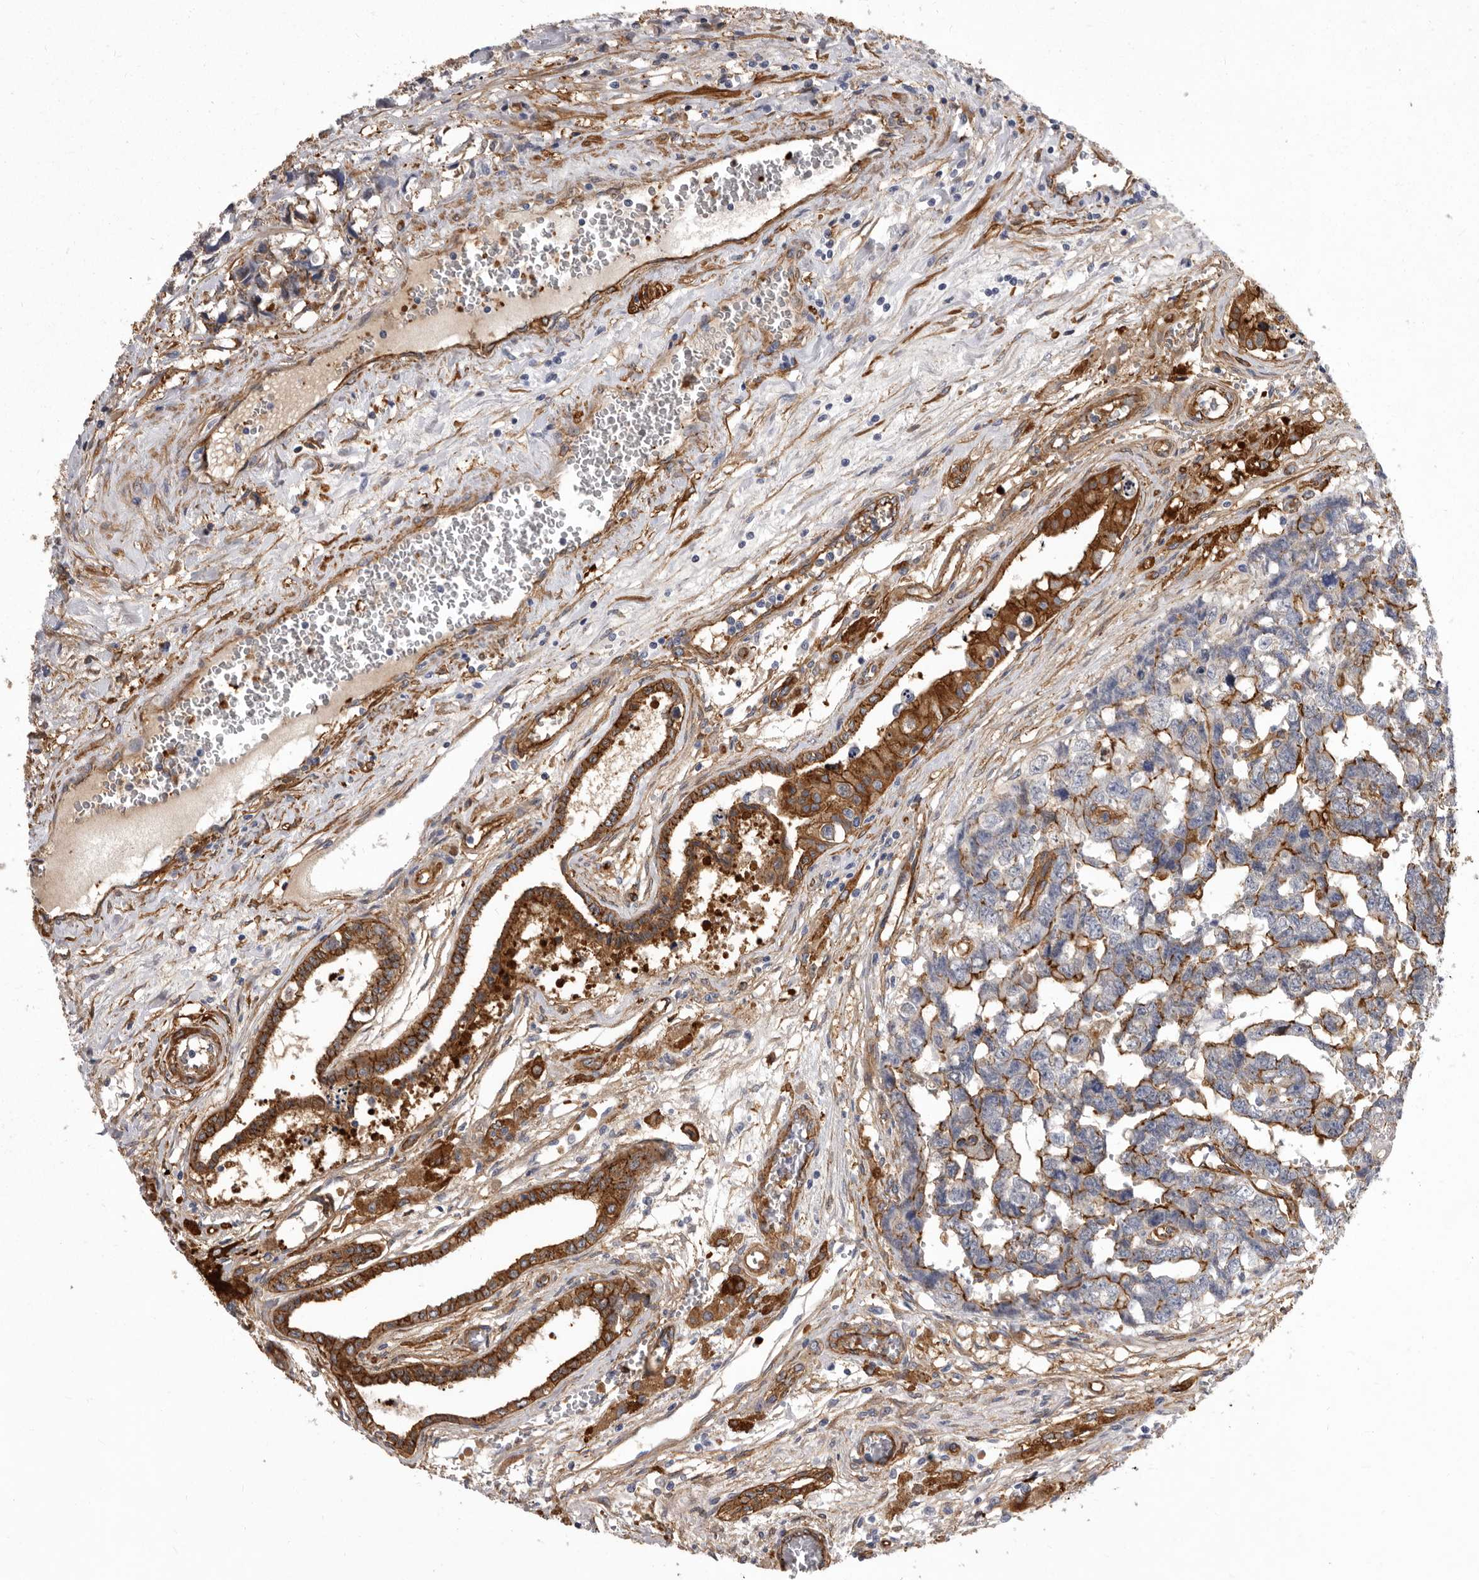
{"staining": {"intensity": "moderate", "quantity": "25%-75%", "location": "cytoplasmic/membranous"}, "tissue": "testis cancer", "cell_type": "Tumor cells", "image_type": "cancer", "snomed": [{"axis": "morphology", "description": "Carcinoma, Embryonal, NOS"}, {"axis": "topography", "description": "Testis"}], "caption": "Tumor cells display moderate cytoplasmic/membranous positivity in approximately 25%-75% of cells in testis cancer (embryonal carcinoma).", "gene": "ENAH", "patient": {"sex": "male", "age": 31}}